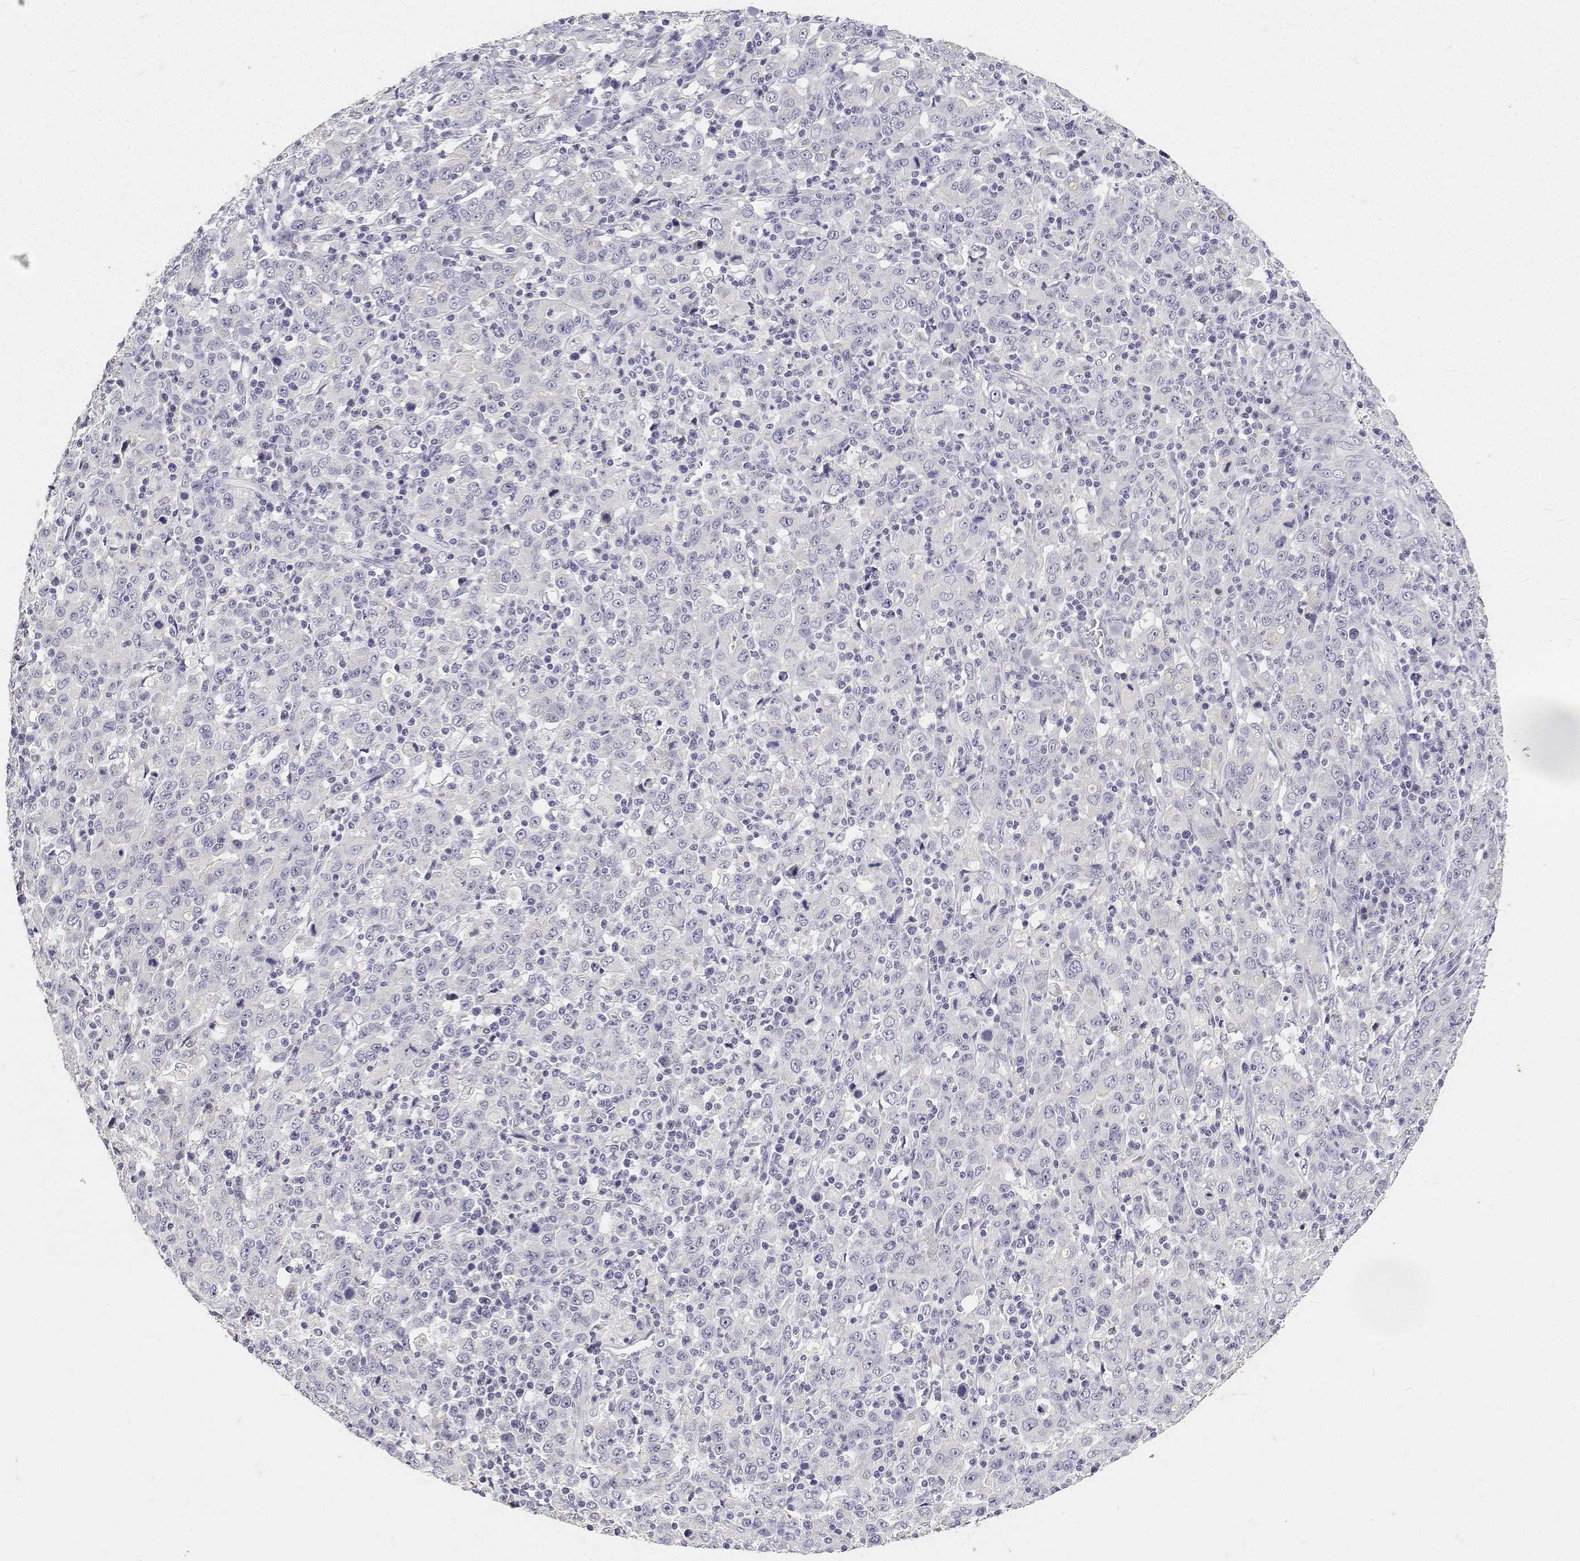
{"staining": {"intensity": "negative", "quantity": "none", "location": "none"}, "tissue": "stomach cancer", "cell_type": "Tumor cells", "image_type": "cancer", "snomed": [{"axis": "morphology", "description": "Adenocarcinoma, NOS"}, {"axis": "topography", "description": "Stomach, upper"}], "caption": "Protein analysis of stomach cancer shows no significant expression in tumor cells. (Immunohistochemistry, brightfield microscopy, high magnification).", "gene": "PAEP", "patient": {"sex": "male", "age": 69}}